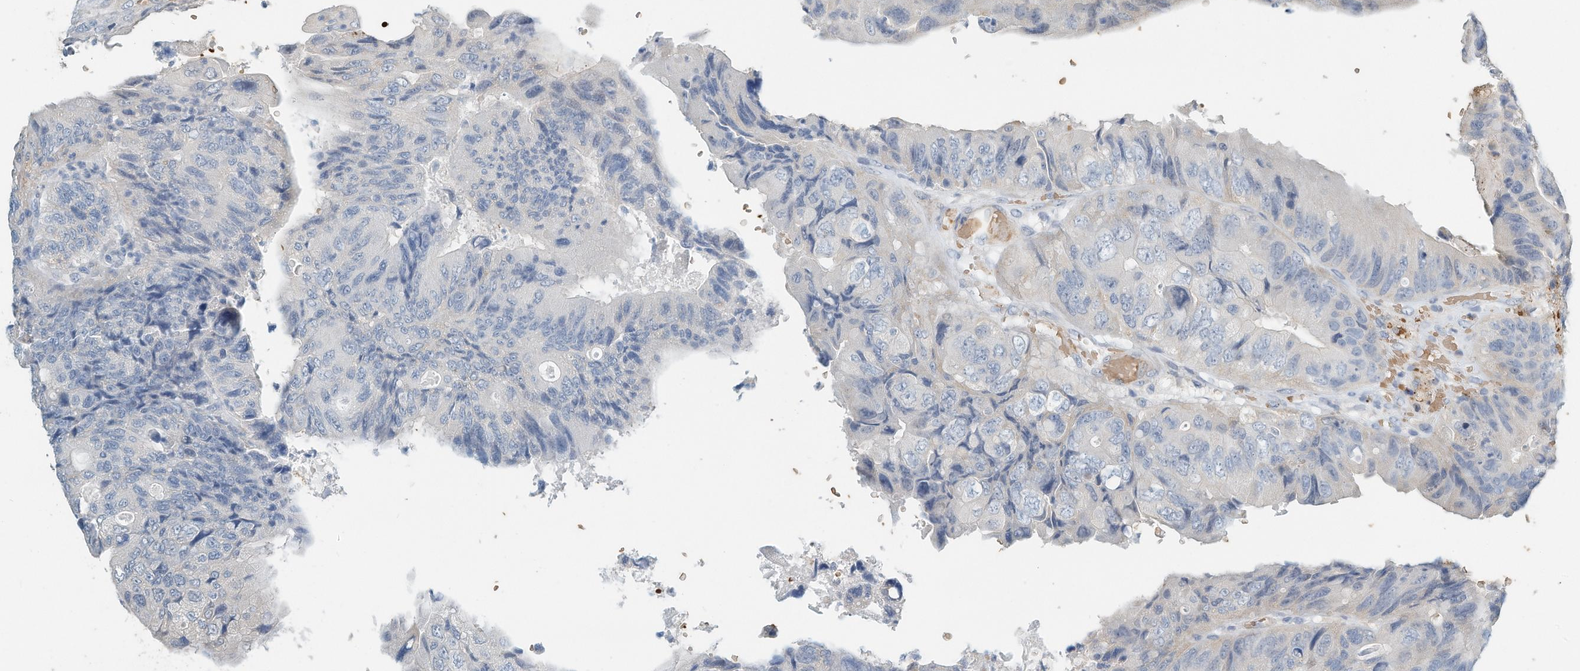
{"staining": {"intensity": "negative", "quantity": "none", "location": "none"}, "tissue": "colorectal cancer", "cell_type": "Tumor cells", "image_type": "cancer", "snomed": [{"axis": "morphology", "description": "Adenocarcinoma, NOS"}, {"axis": "topography", "description": "Rectum"}], "caption": "A micrograph of colorectal adenocarcinoma stained for a protein reveals no brown staining in tumor cells.", "gene": "RCAN3", "patient": {"sex": "male", "age": 63}}